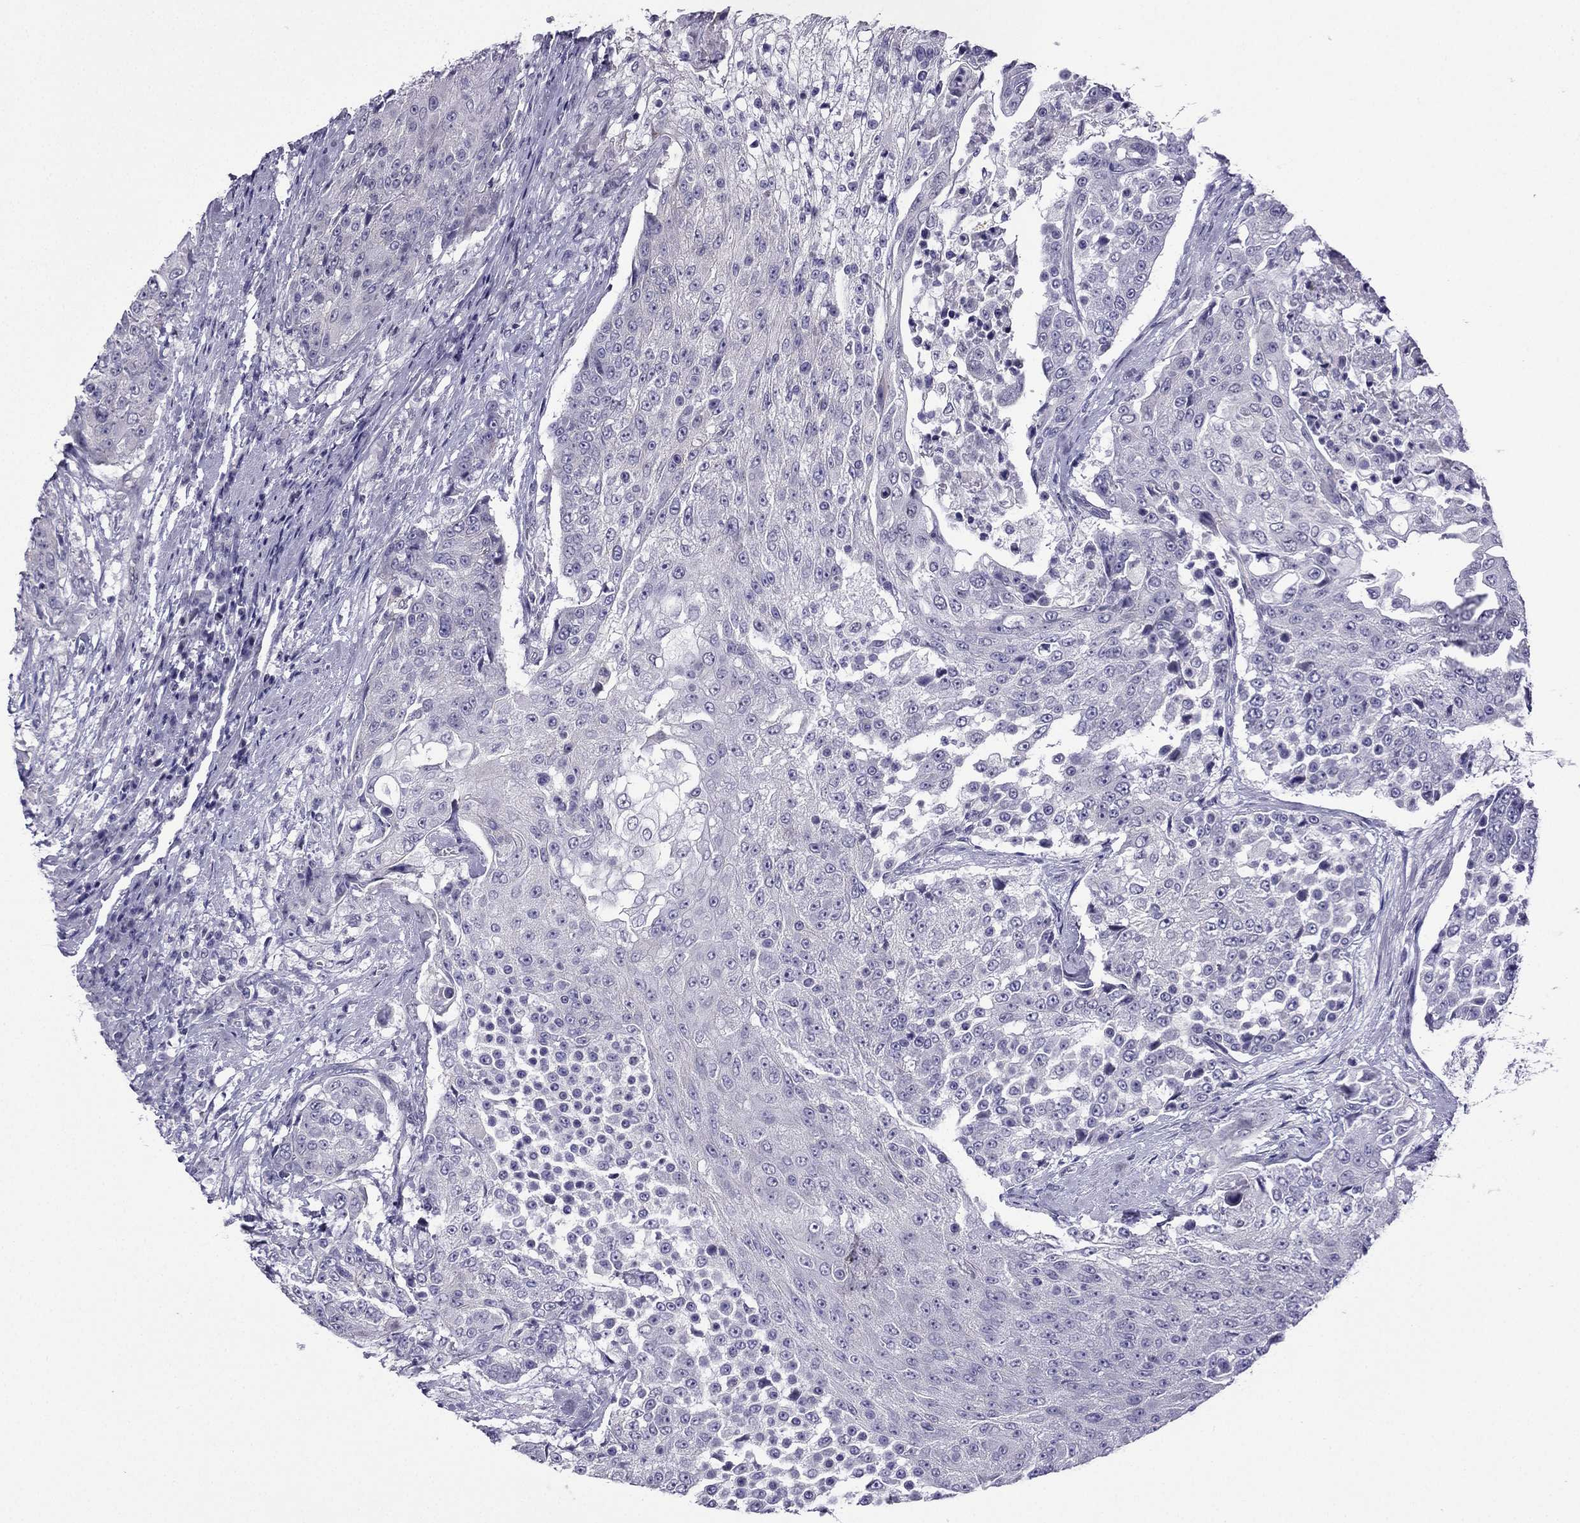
{"staining": {"intensity": "negative", "quantity": "none", "location": "none"}, "tissue": "urothelial cancer", "cell_type": "Tumor cells", "image_type": "cancer", "snomed": [{"axis": "morphology", "description": "Urothelial carcinoma, High grade"}, {"axis": "topography", "description": "Urinary bladder"}], "caption": "Histopathology image shows no protein positivity in tumor cells of high-grade urothelial carcinoma tissue.", "gene": "POM121L12", "patient": {"sex": "female", "age": 63}}